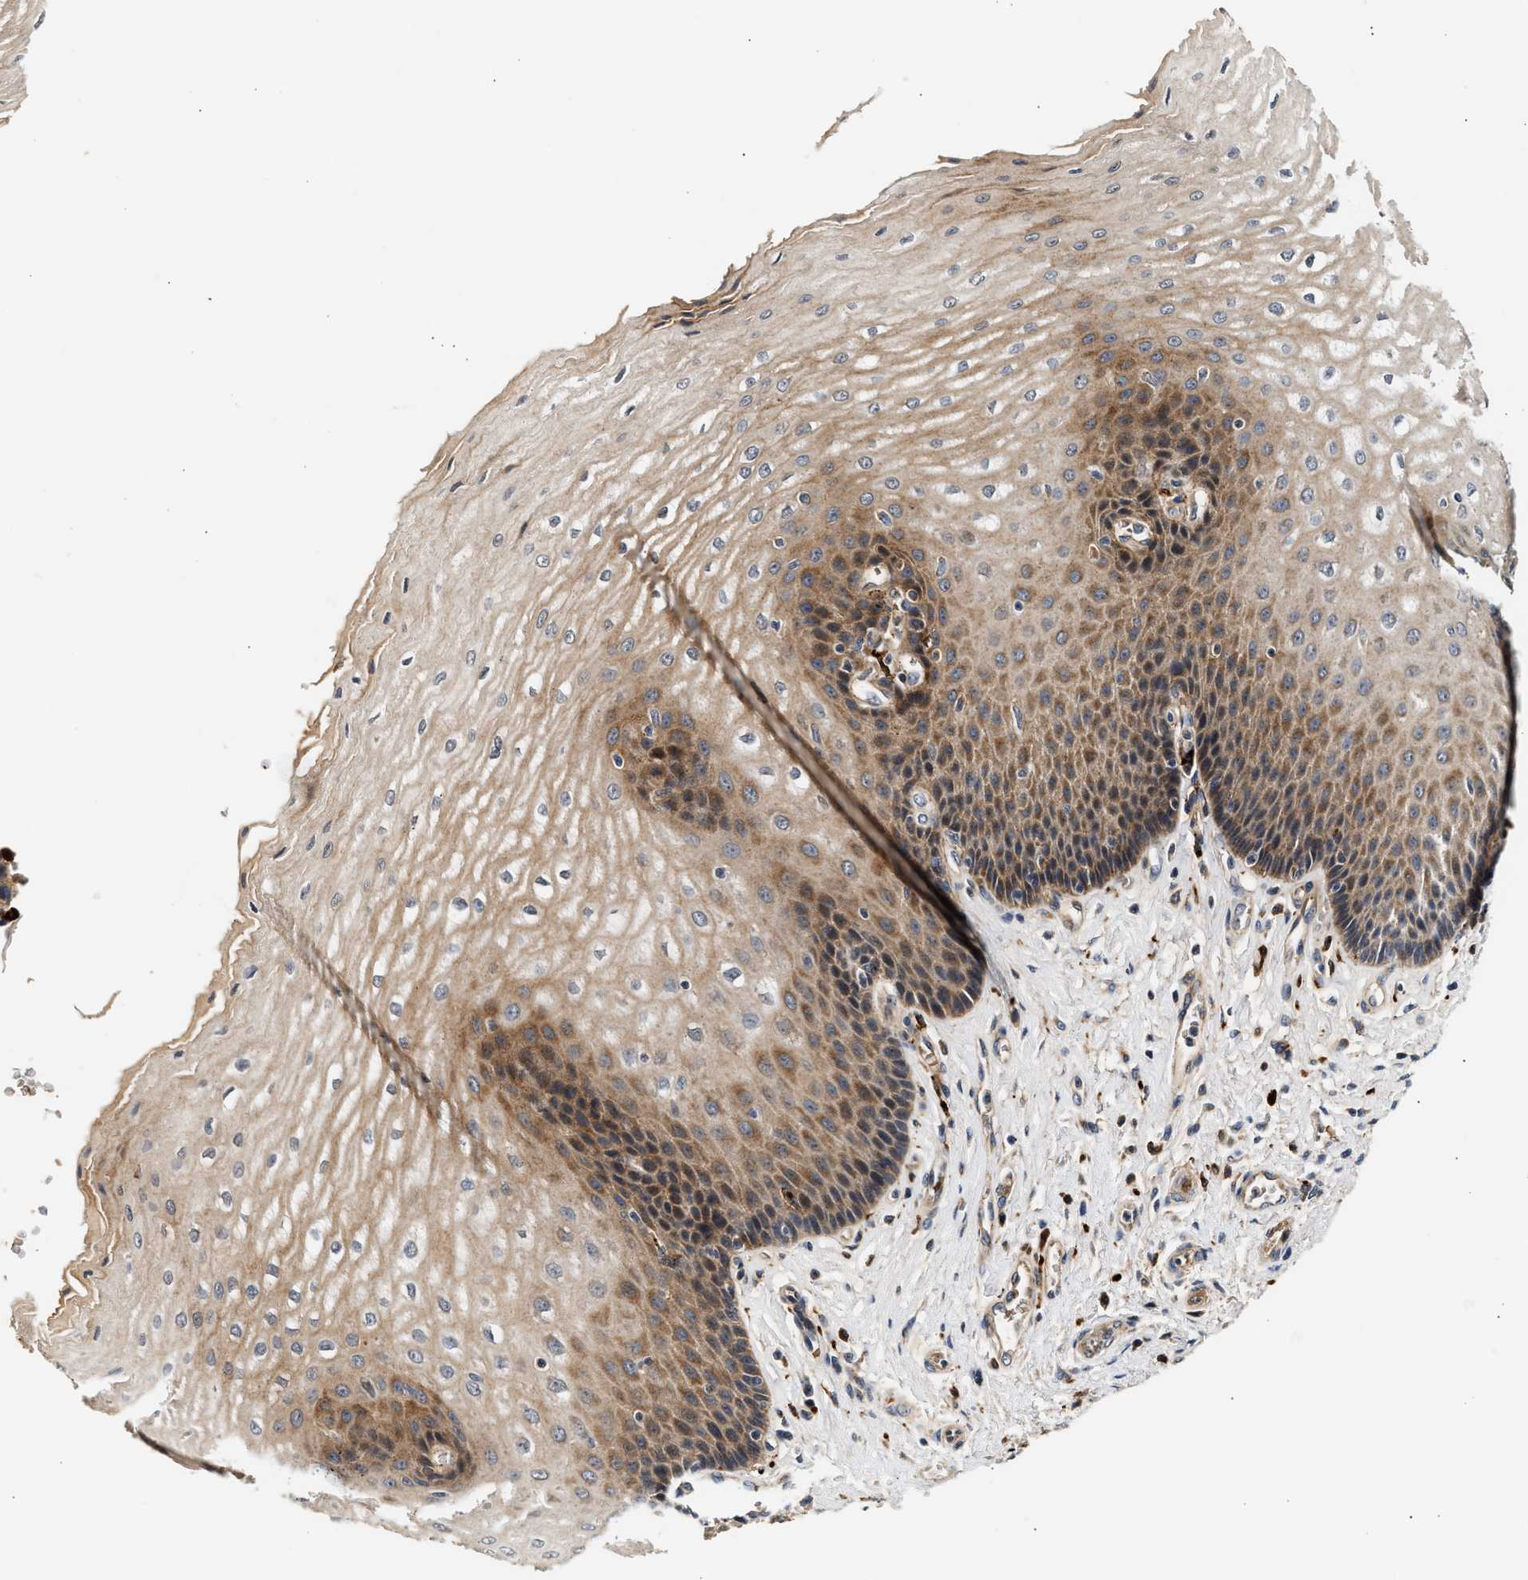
{"staining": {"intensity": "moderate", "quantity": ">75%", "location": "cytoplasmic/membranous"}, "tissue": "esophagus", "cell_type": "Squamous epithelial cells", "image_type": "normal", "snomed": [{"axis": "morphology", "description": "Normal tissue, NOS"}, {"axis": "topography", "description": "Esophagus"}], "caption": "Protein staining reveals moderate cytoplasmic/membranous staining in approximately >75% of squamous epithelial cells in unremarkable esophagus. (brown staining indicates protein expression, while blue staining denotes nuclei).", "gene": "PLD3", "patient": {"sex": "male", "age": 54}}